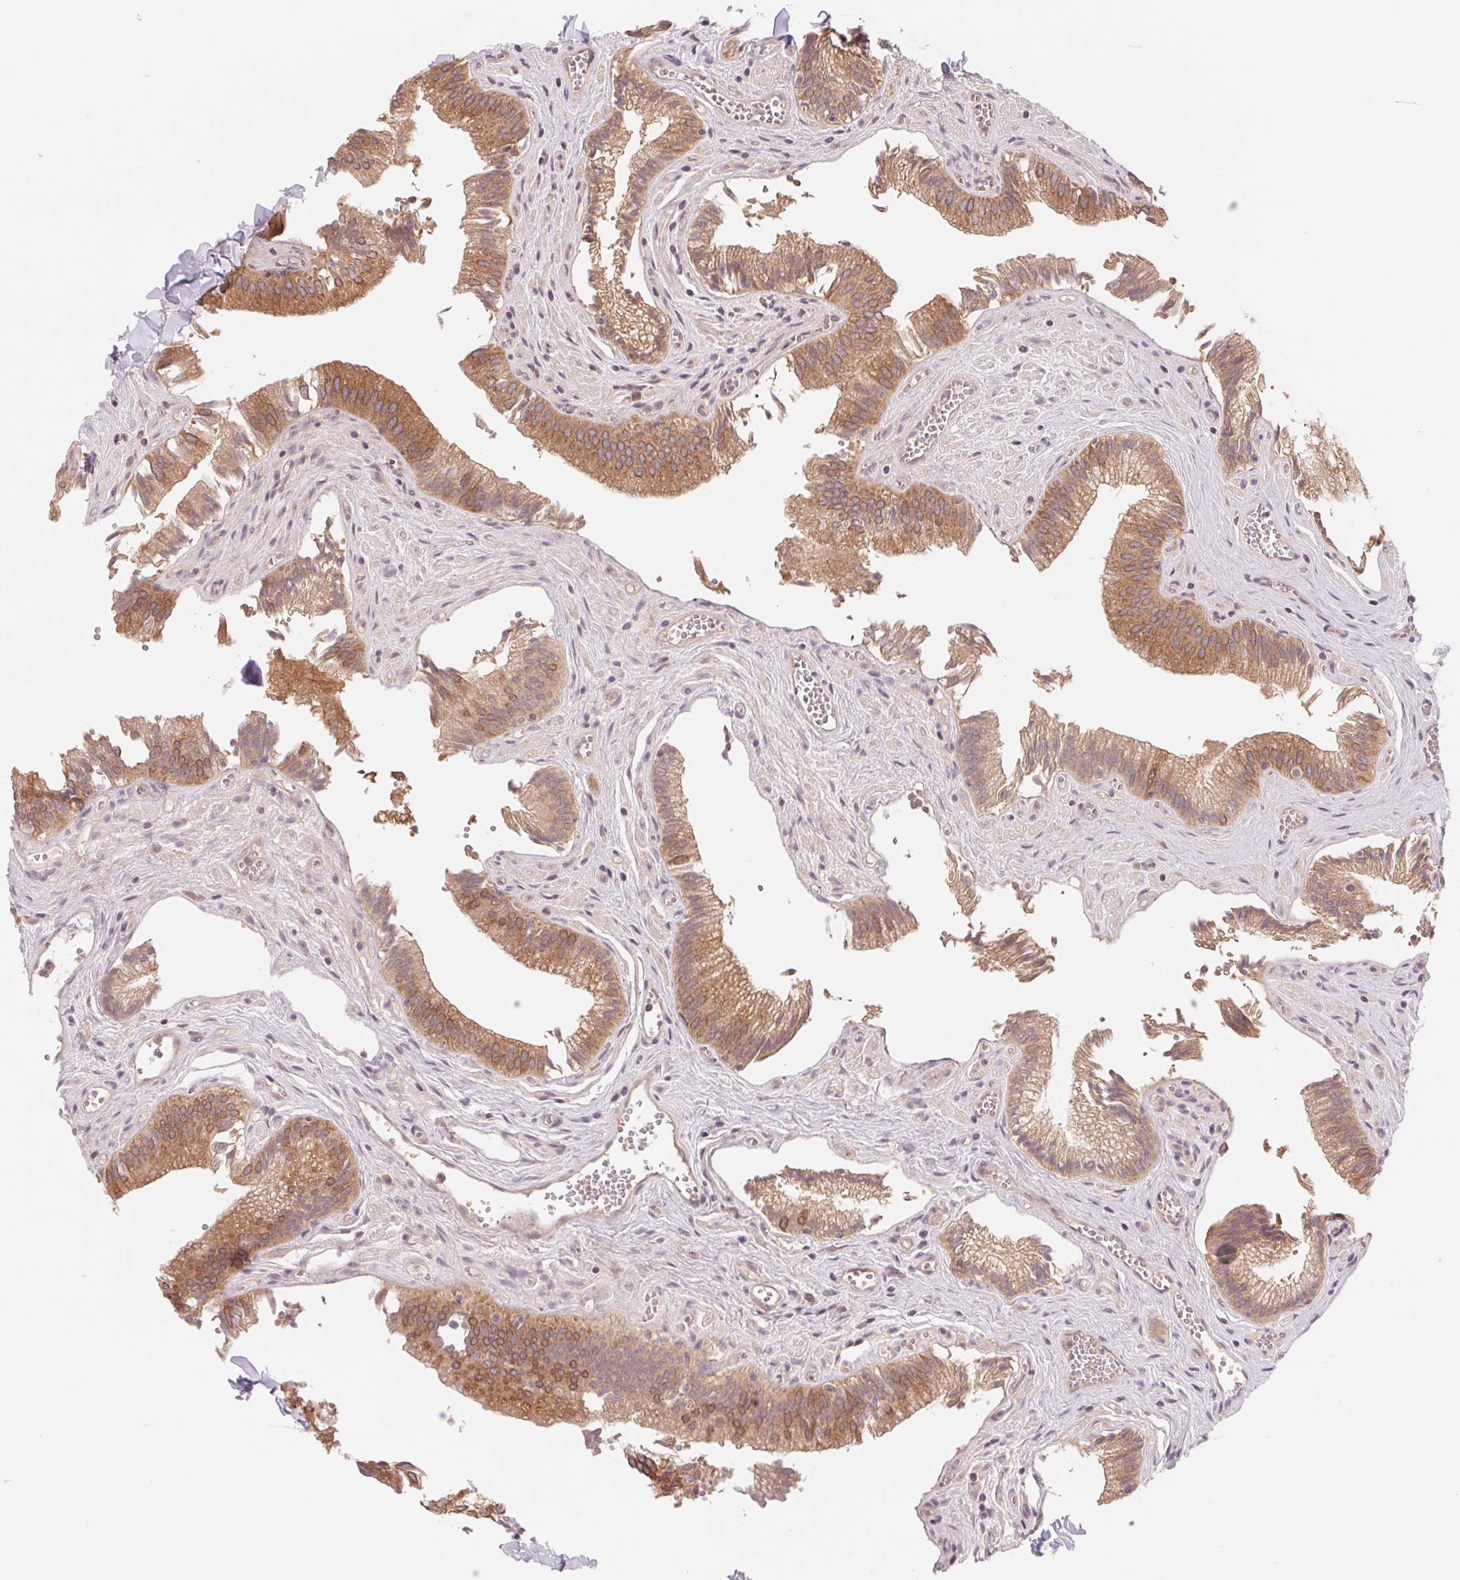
{"staining": {"intensity": "moderate", "quantity": ">75%", "location": "cytoplasmic/membranous"}, "tissue": "gallbladder", "cell_type": "Glandular cells", "image_type": "normal", "snomed": [{"axis": "morphology", "description": "Normal tissue, NOS"}, {"axis": "topography", "description": "Gallbladder"}, {"axis": "topography", "description": "Peripheral nerve tissue"}], "caption": "Protein expression analysis of normal human gallbladder reveals moderate cytoplasmic/membranous positivity in approximately >75% of glandular cells.", "gene": "RAB1A", "patient": {"sex": "male", "age": 17}}